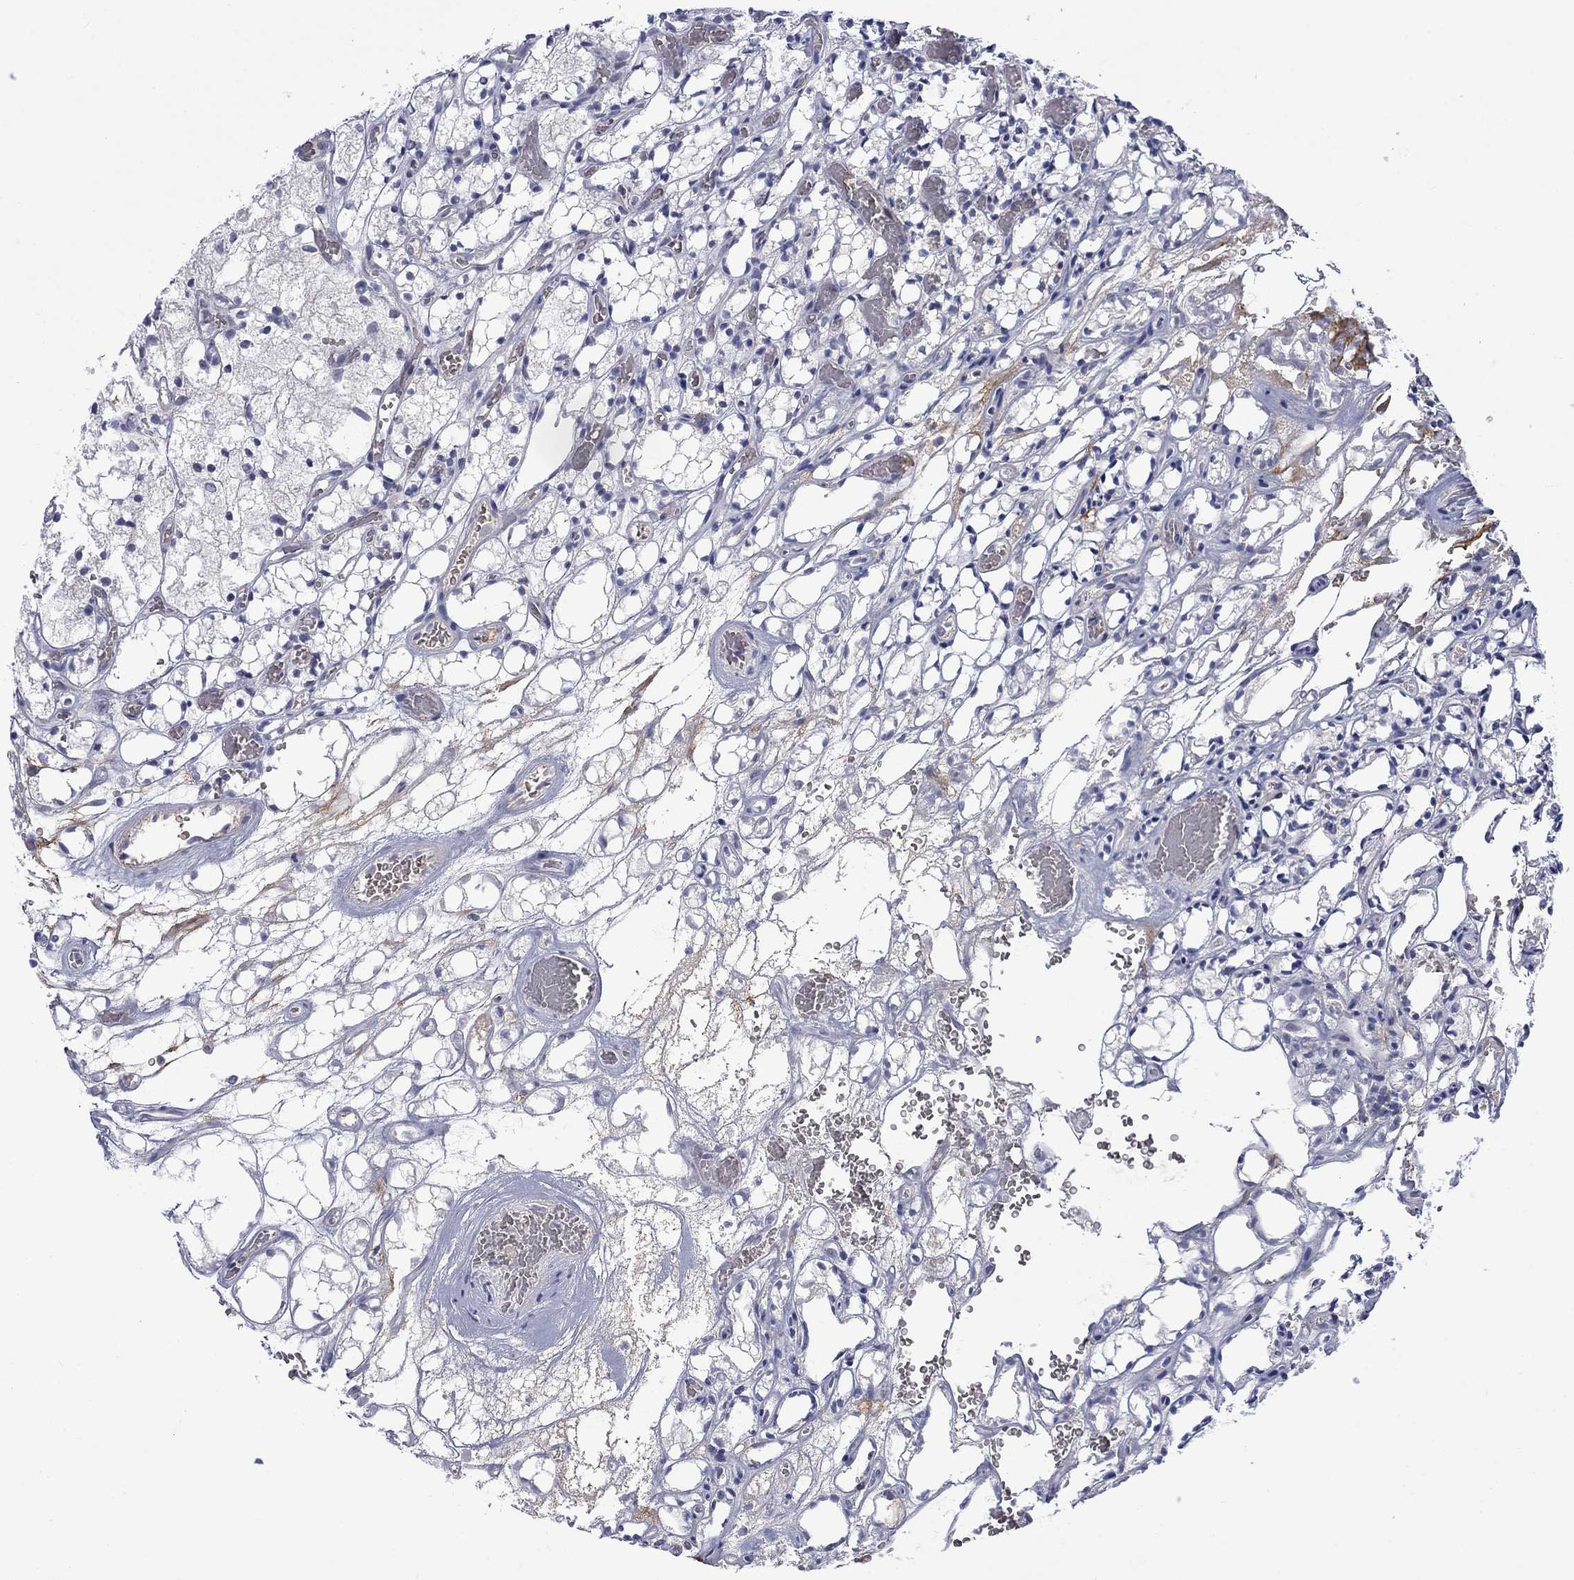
{"staining": {"intensity": "negative", "quantity": "none", "location": "none"}, "tissue": "renal cancer", "cell_type": "Tumor cells", "image_type": "cancer", "snomed": [{"axis": "morphology", "description": "Adenocarcinoma, NOS"}, {"axis": "topography", "description": "Kidney"}], "caption": "High power microscopy histopathology image of an immunohistochemistry micrograph of renal cancer, revealing no significant expression in tumor cells.", "gene": "NSMF", "patient": {"sex": "female", "age": 69}}